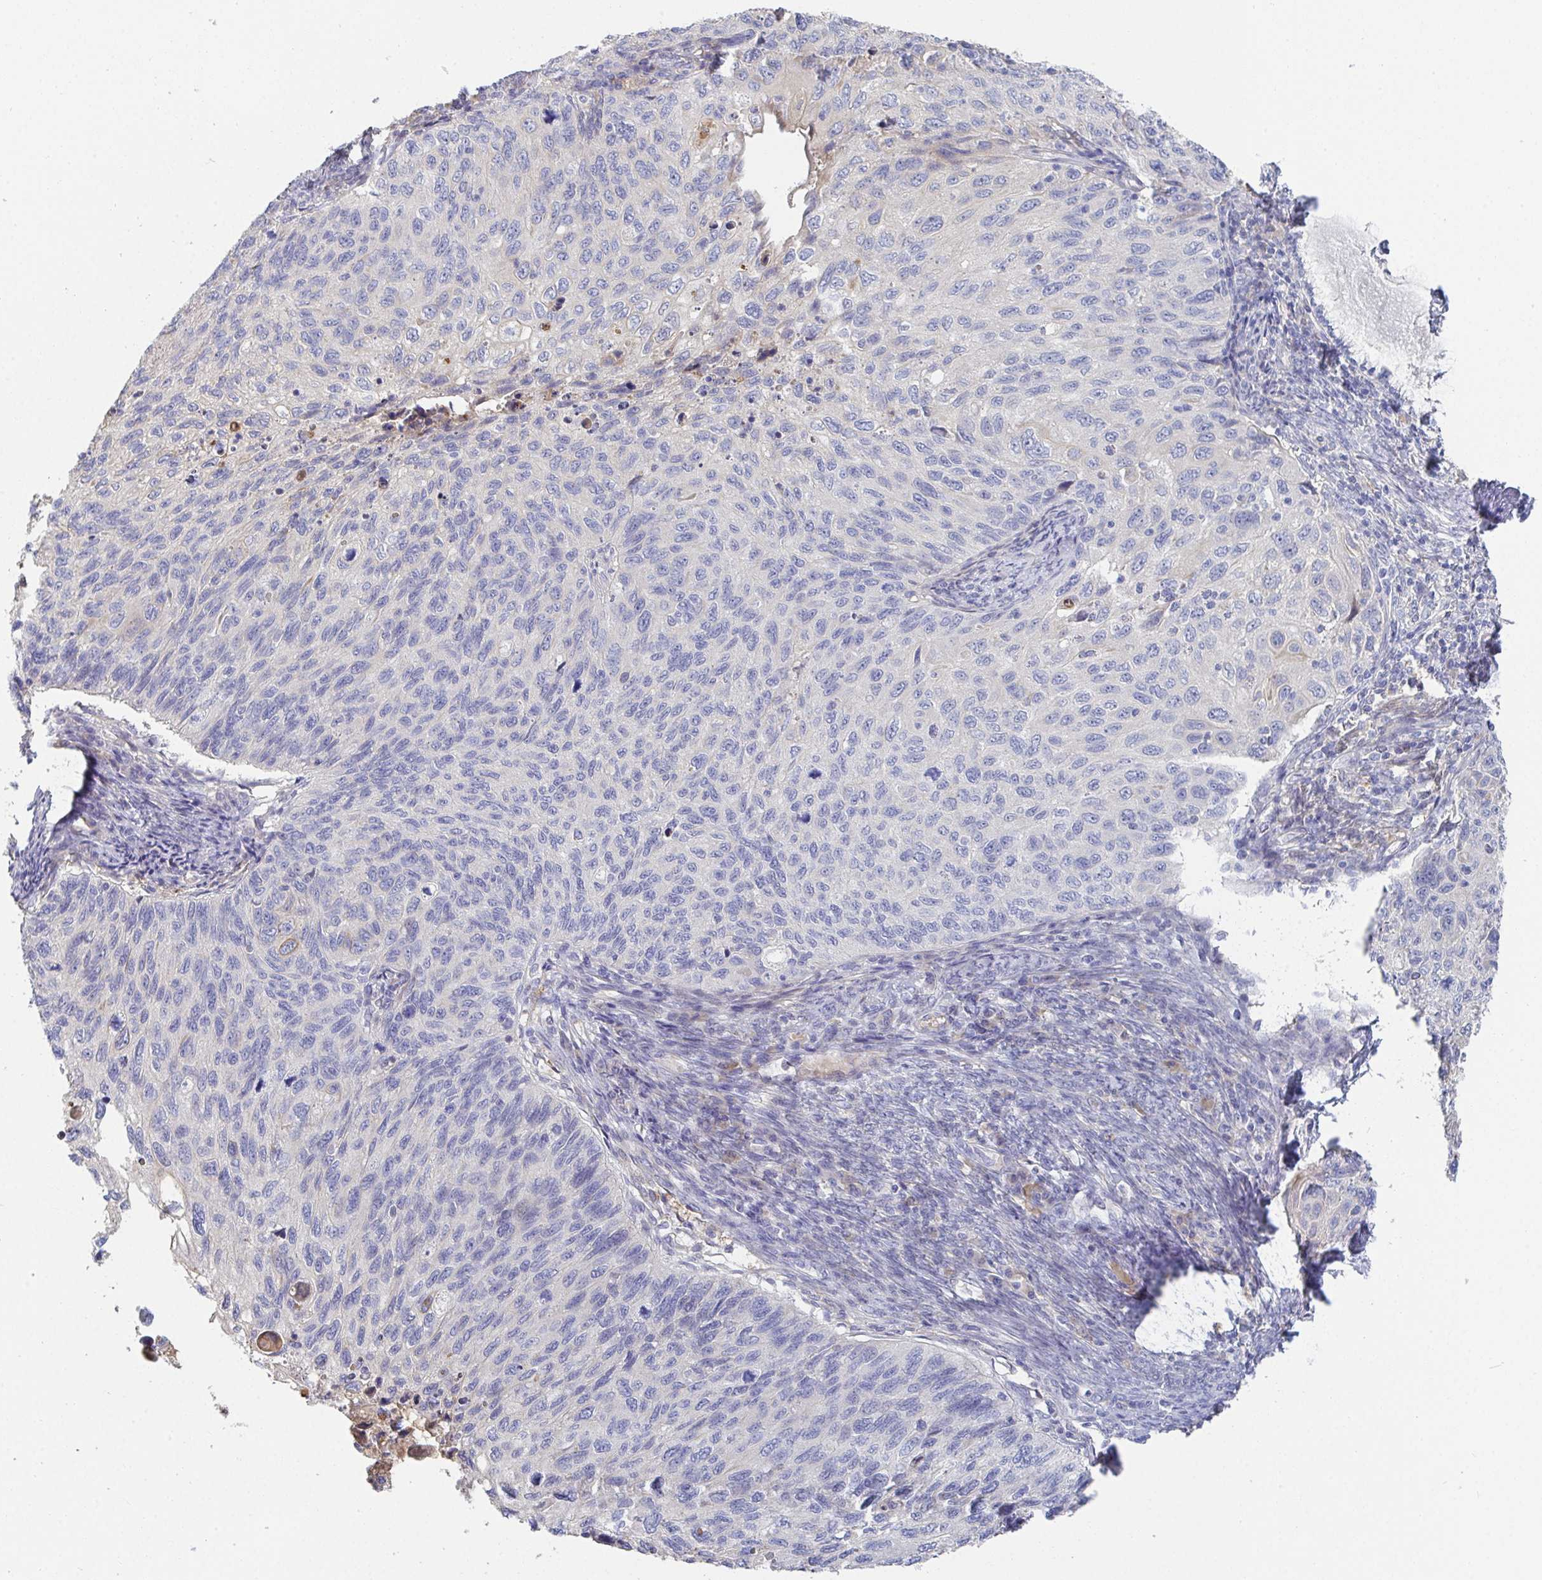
{"staining": {"intensity": "negative", "quantity": "none", "location": "none"}, "tissue": "cervical cancer", "cell_type": "Tumor cells", "image_type": "cancer", "snomed": [{"axis": "morphology", "description": "Squamous cell carcinoma, NOS"}, {"axis": "topography", "description": "Cervix"}], "caption": "Human squamous cell carcinoma (cervical) stained for a protein using immunohistochemistry (IHC) demonstrates no positivity in tumor cells.", "gene": "ANO5", "patient": {"sex": "female", "age": 70}}